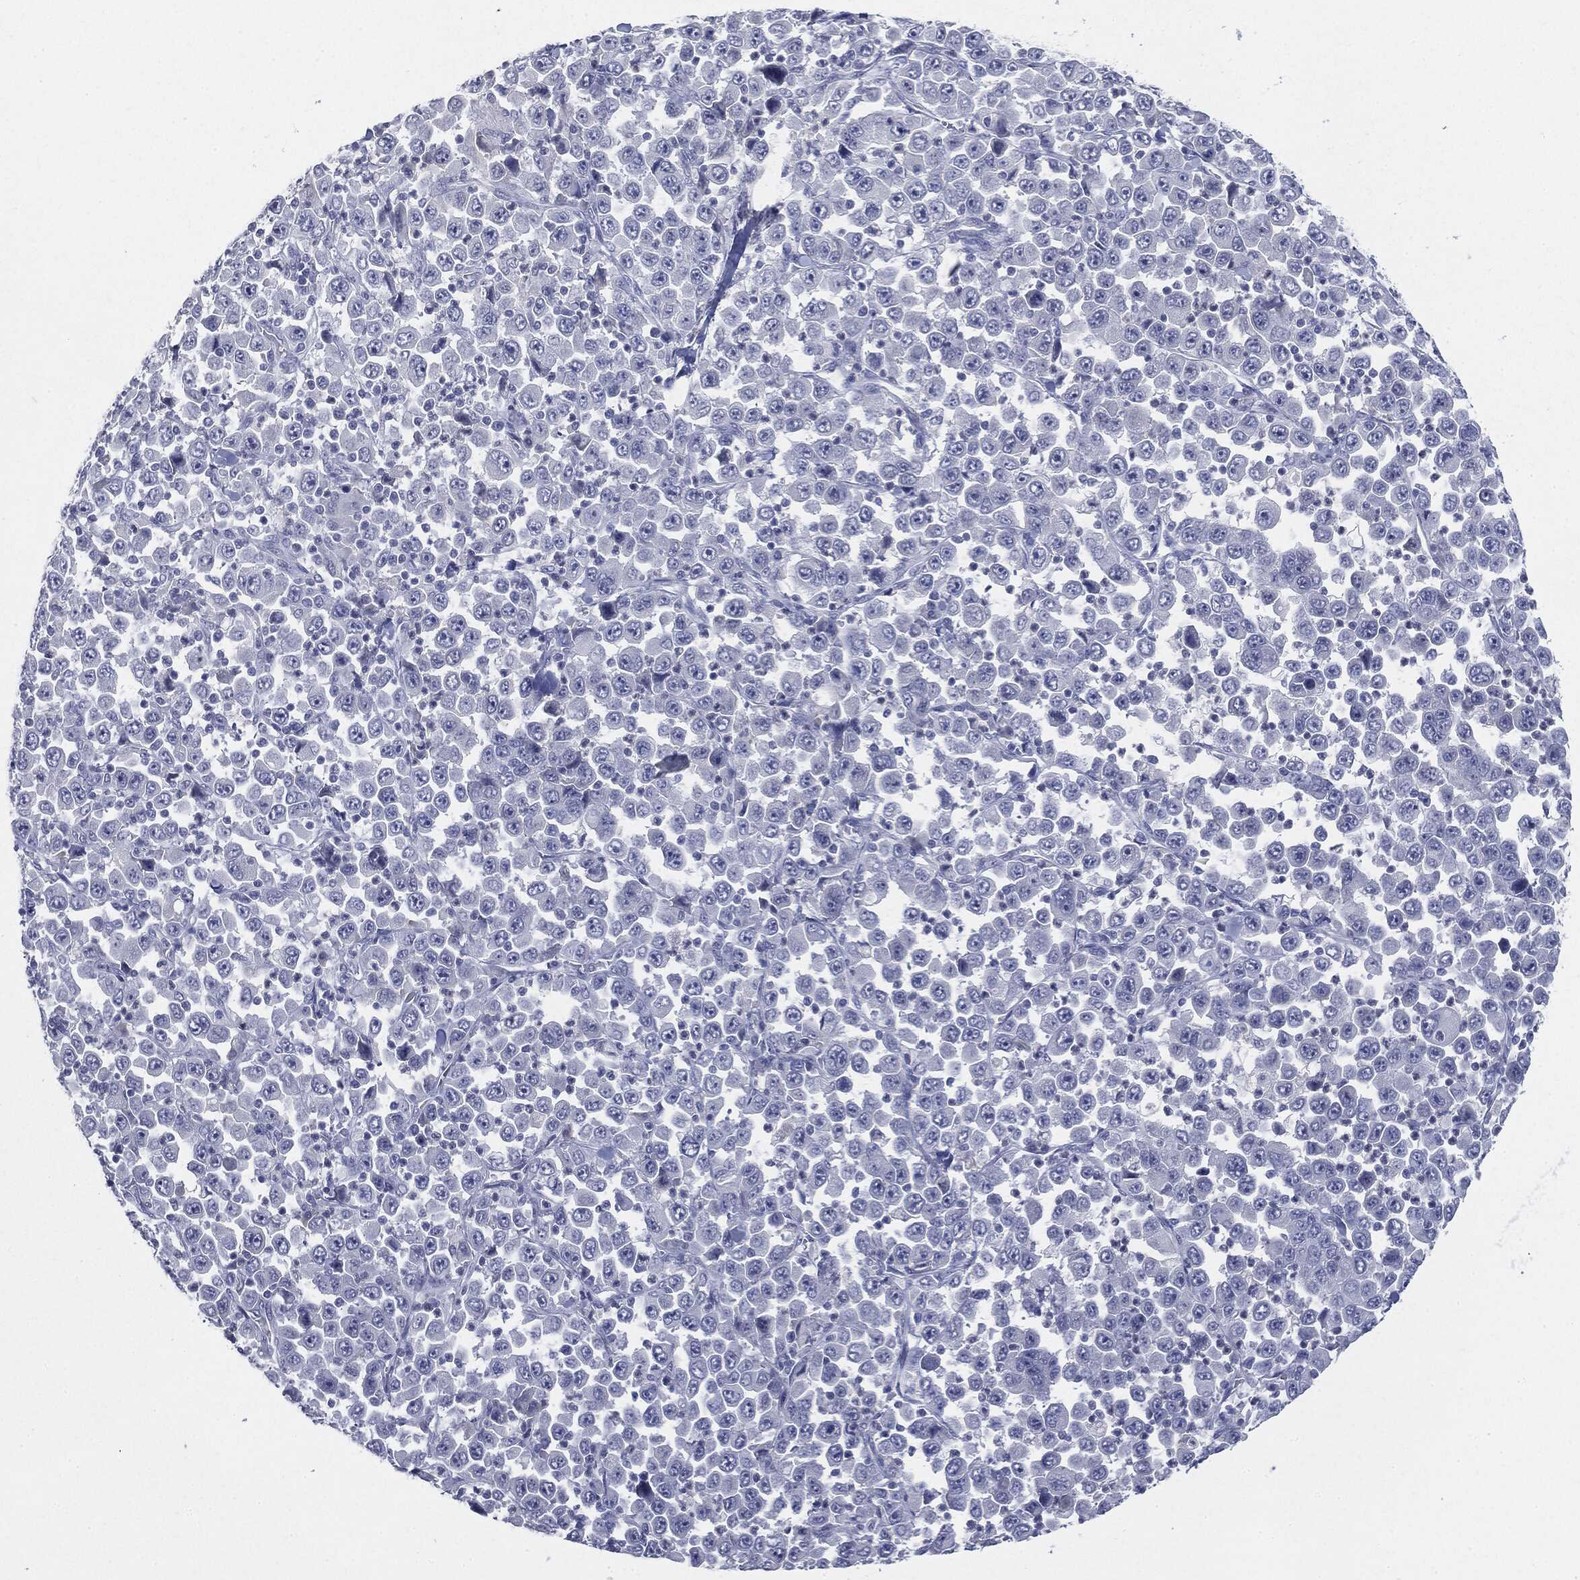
{"staining": {"intensity": "negative", "quantity": "none", "location": "none"}, "tissue": "stomach cancer", "cell_type": "Tumor cells", "image_type": "cancer", "snomed": [{"axis": "morphology", "description": "Normal tissue, NOS"}, {"axis": "morphology", "description": "Adenocarcinoma, NOS"}, {"axis": "topography", "description": "Stomach, upper"}, {"axis": "topography", "description": "Stomach"}], "caption": "Protein analysis of adenocarcinoma (stomach) shows no significant staining in tumor cells.", "gene": "CGB1", "patient": {"sex": "male", "age": 59}}